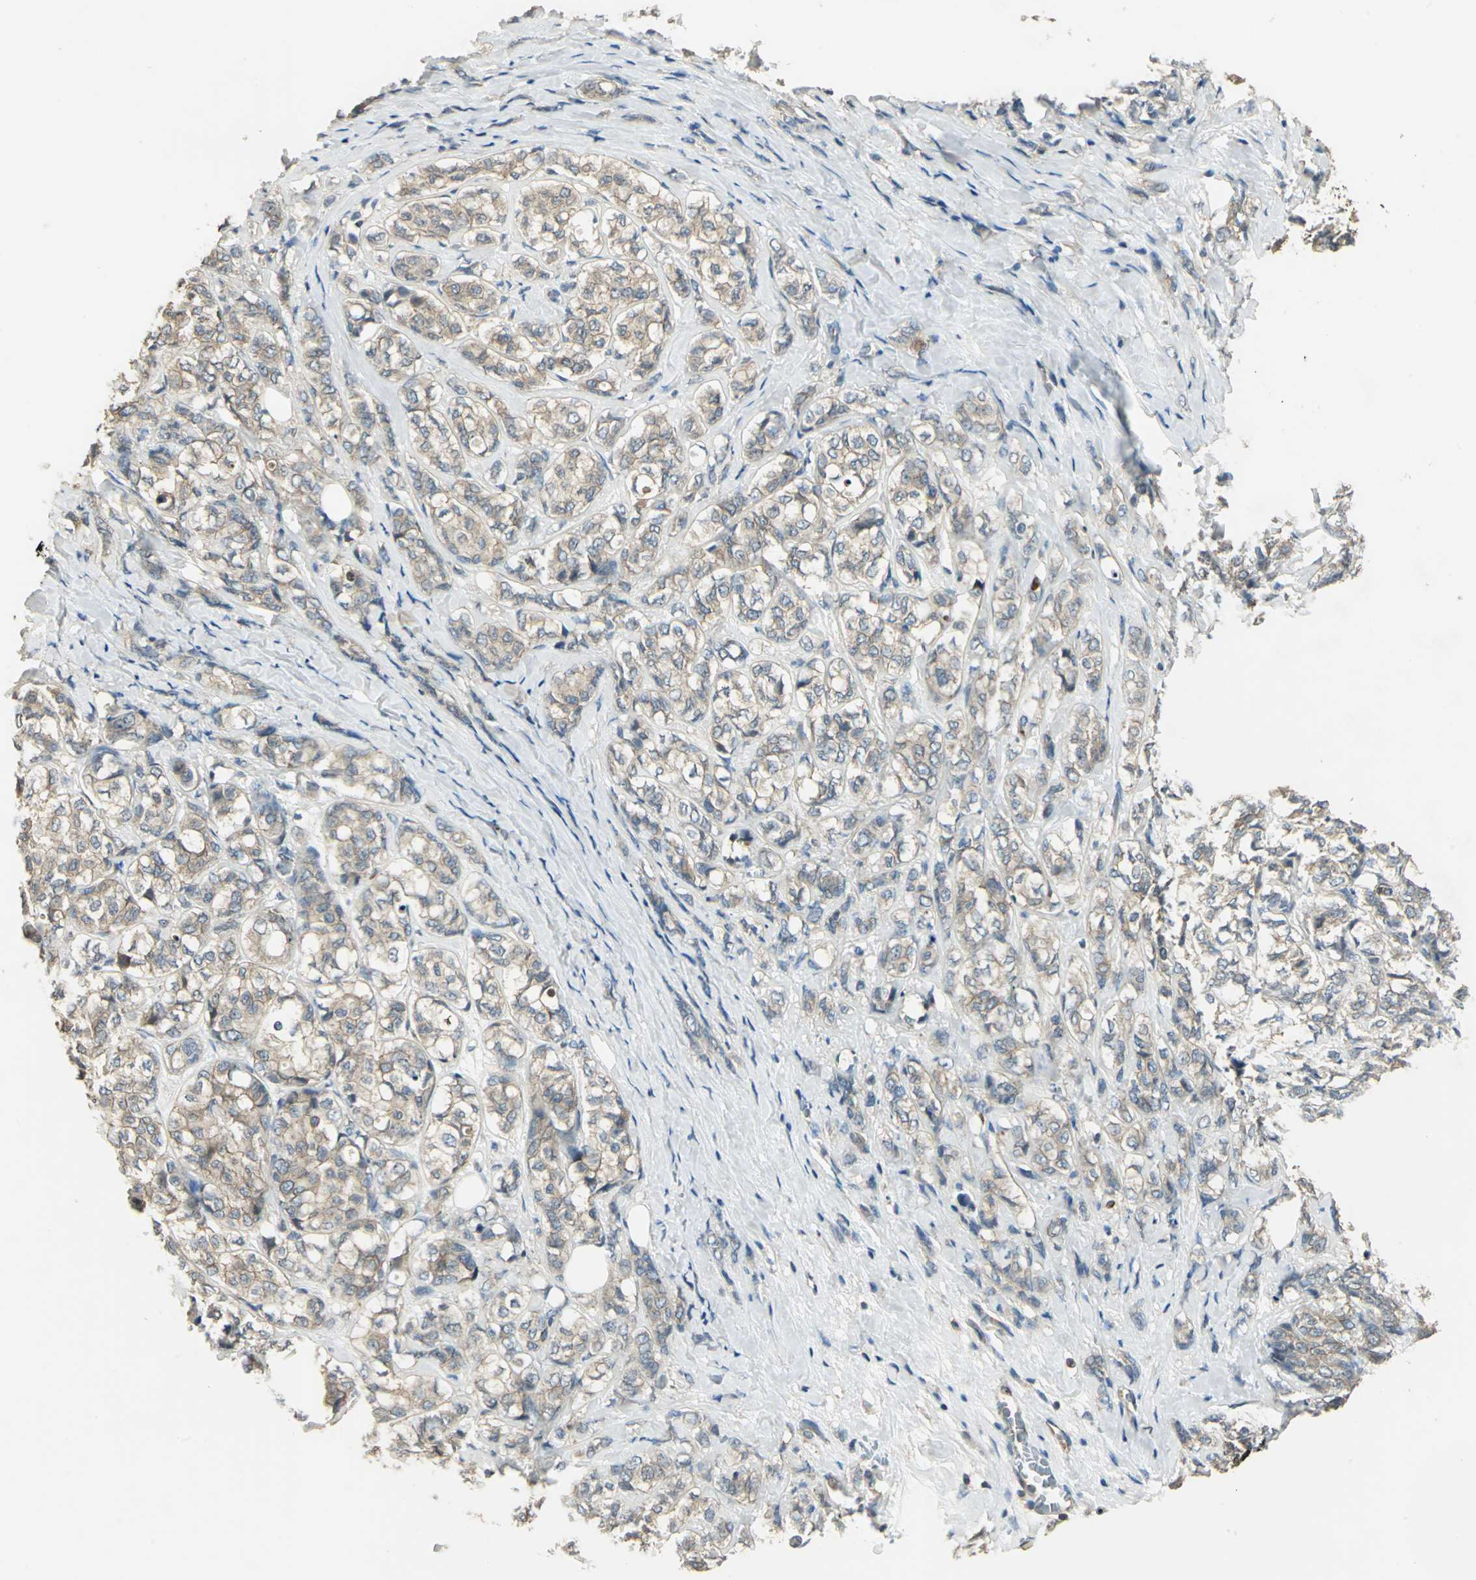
{"staining": {"intensity": "weak", "quantity": ">75%", "location": "cytoplasmic/membranous"}, "tissue": "breast cancer", "cell_type": "Tumor cells", "image_type": "cancer", "snomed": [{"axis": "morphology", "description": "Lobular carcinoma"}, {"axis": "topography", "description": "Breast"}], "caption": "Breast lobular carcinoma tissue displays weak cytoplasmic/membranous positivity in approximately >75% of tumor cells", "gene": "RAPGEF1", "patient": {"sex": "female", "age": 60}}